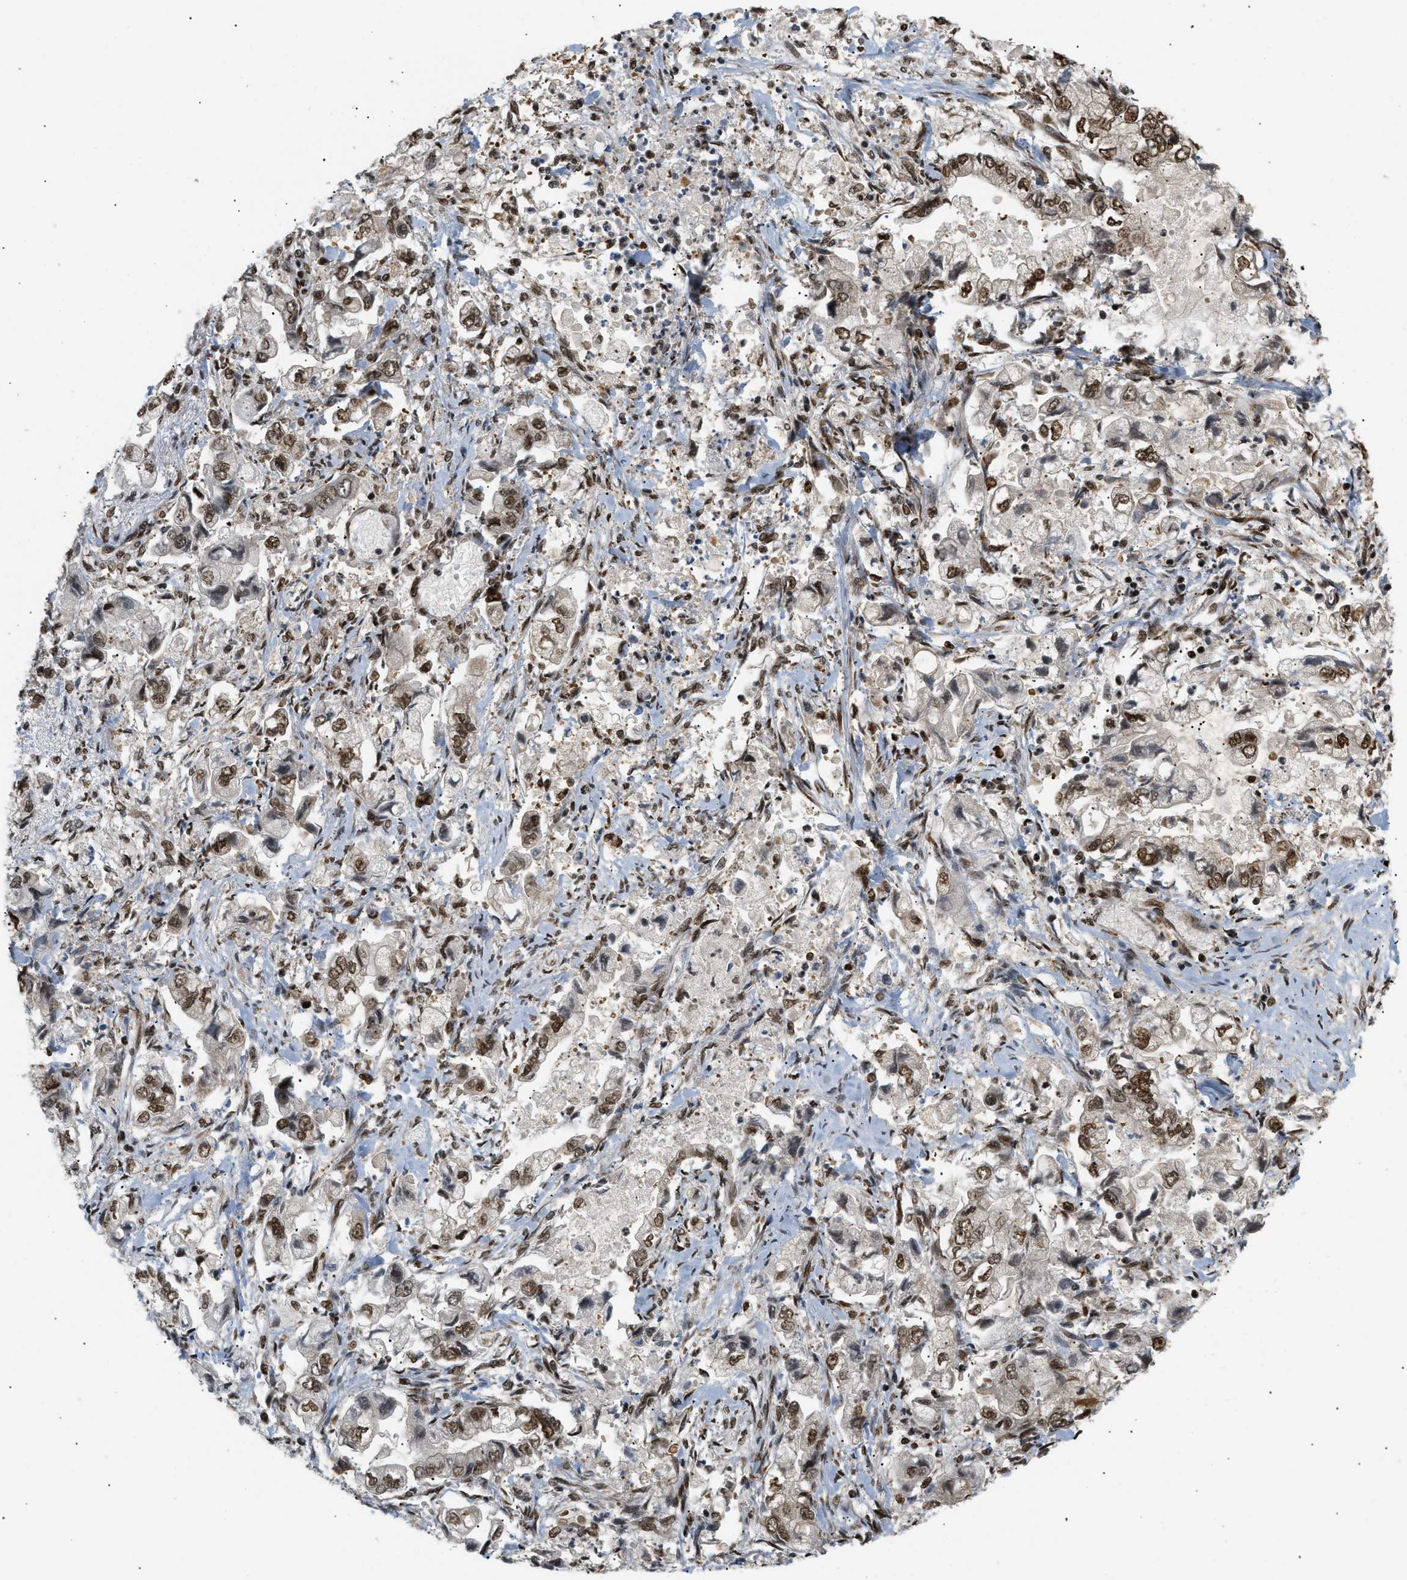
{"staining": {"intensity": "moderate", "quantity": "25%-75%", "location": "nuclear"}, "tissue": "stomach cancer", "cell_type": "Tumor cells", "image_type": "cancer", "snomed": [{"axis": "morphology", "description": "Normal tissue, NOS"}, {"axis": "morphology", "description": "Adenocarcinoma, NOS"}, {"axis": "topography", "description": "Stomach"}], "caption": "Brown immunohistochemical staining in human stomach cancer reveals moderate nuclear staining in approximately 25%-75% of tumor cells. (DAB IHC with brightfield microscopy, high magnification).", "gene": "RBM5", "patient": {"sex": "male", "age": 62}}